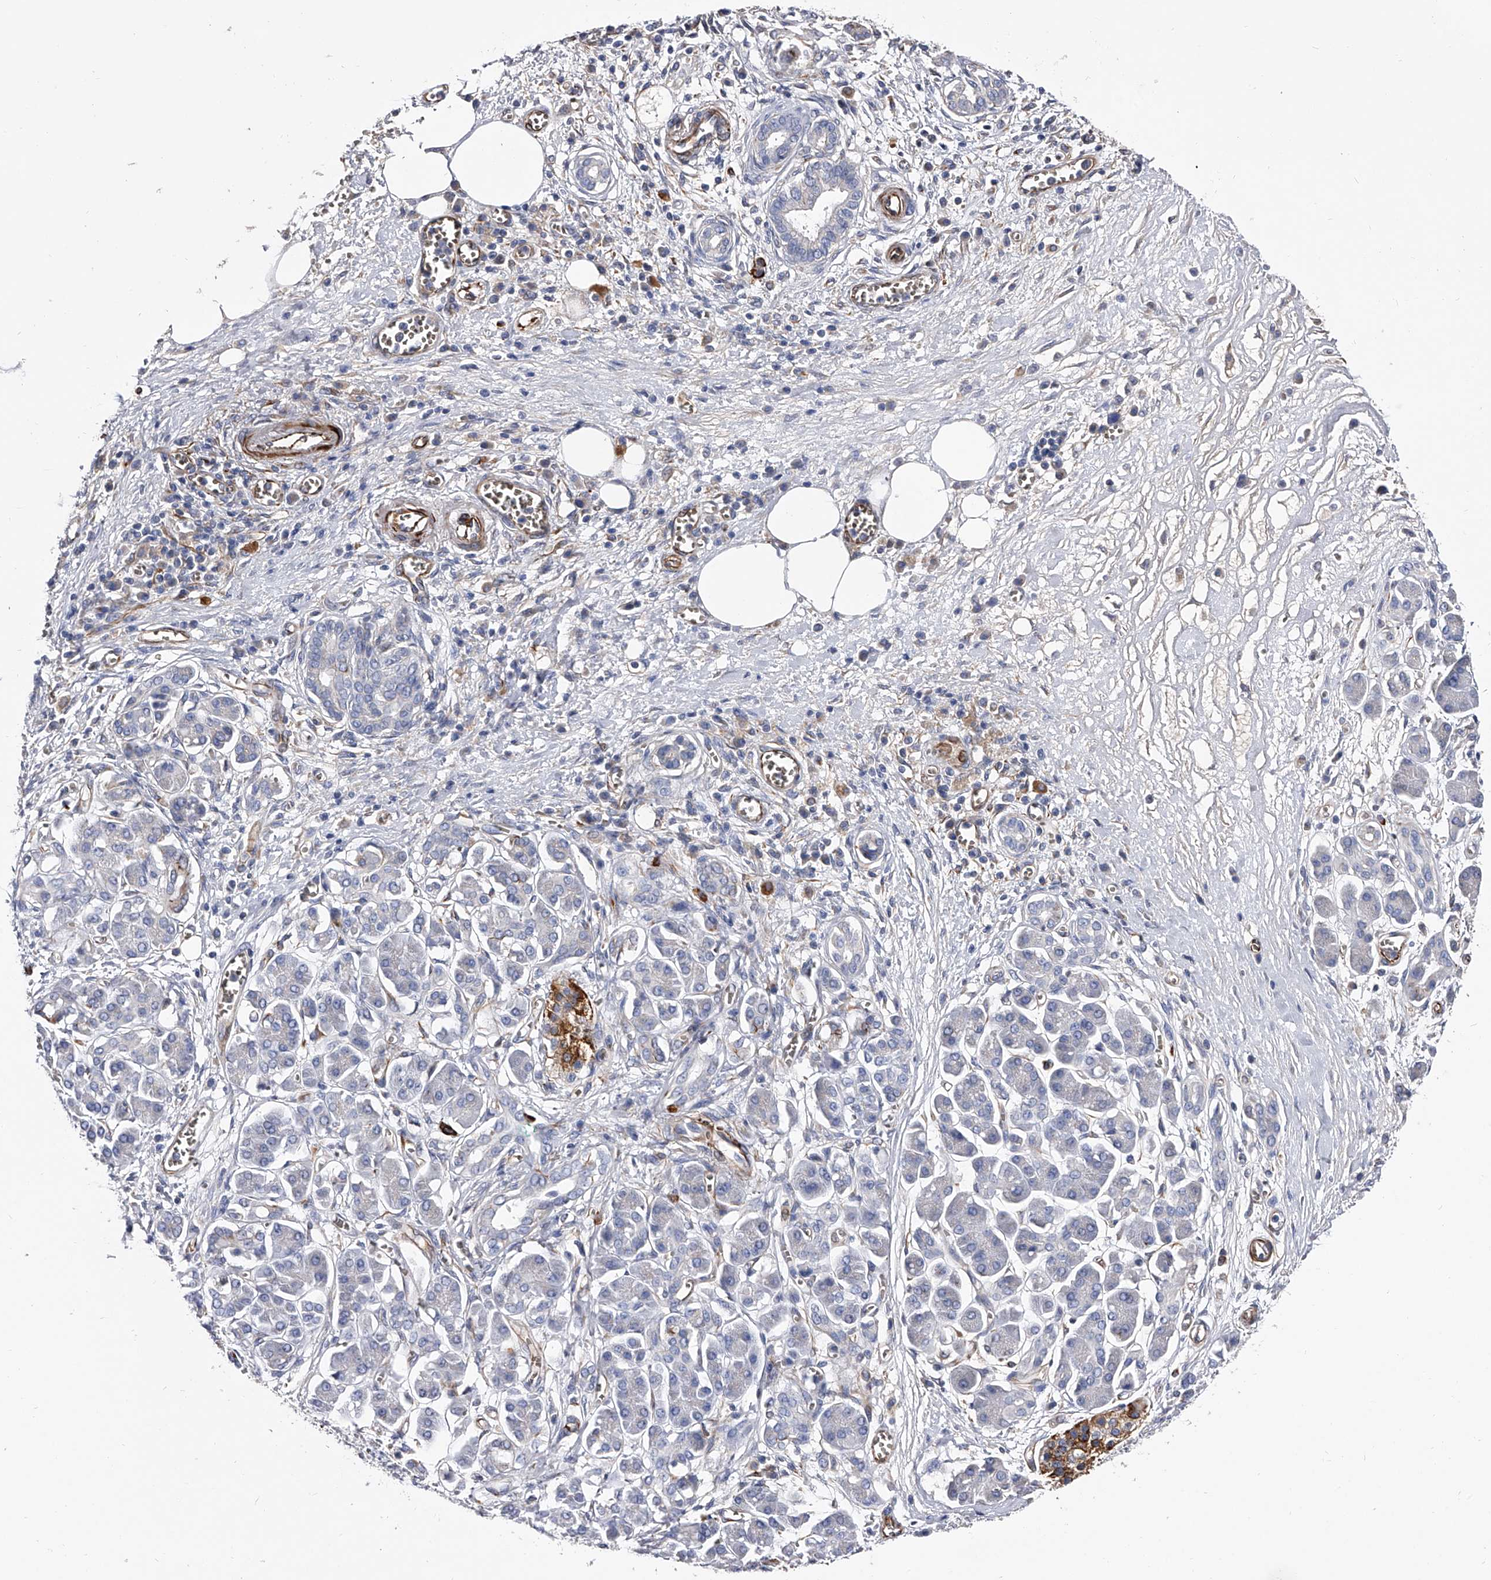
{"staining": {"intensity": "negative", "quantity": "none", "location": "none"}, "tissue": "pancreatic cancer", "cell_type": "Tumor cells", "image_type": "cancer", "snomed": [{"axis": "morphology", "description": "Adenocarcinoma, NOS"}, {"axis": "topography", "description": "Pancreas"}], "caption": "Adenocarcinoma (pancreatic) was stained to show a protein in brown. There is no significant expression in tumor cells. The staining was performed using DAB to visualize the protein expression in brown, while the nuclei were stained in blue with hematoxylin (Magnification: 20x).", "gene": "EFCAB7", "patient": {"sex": "male", "age": 78}}